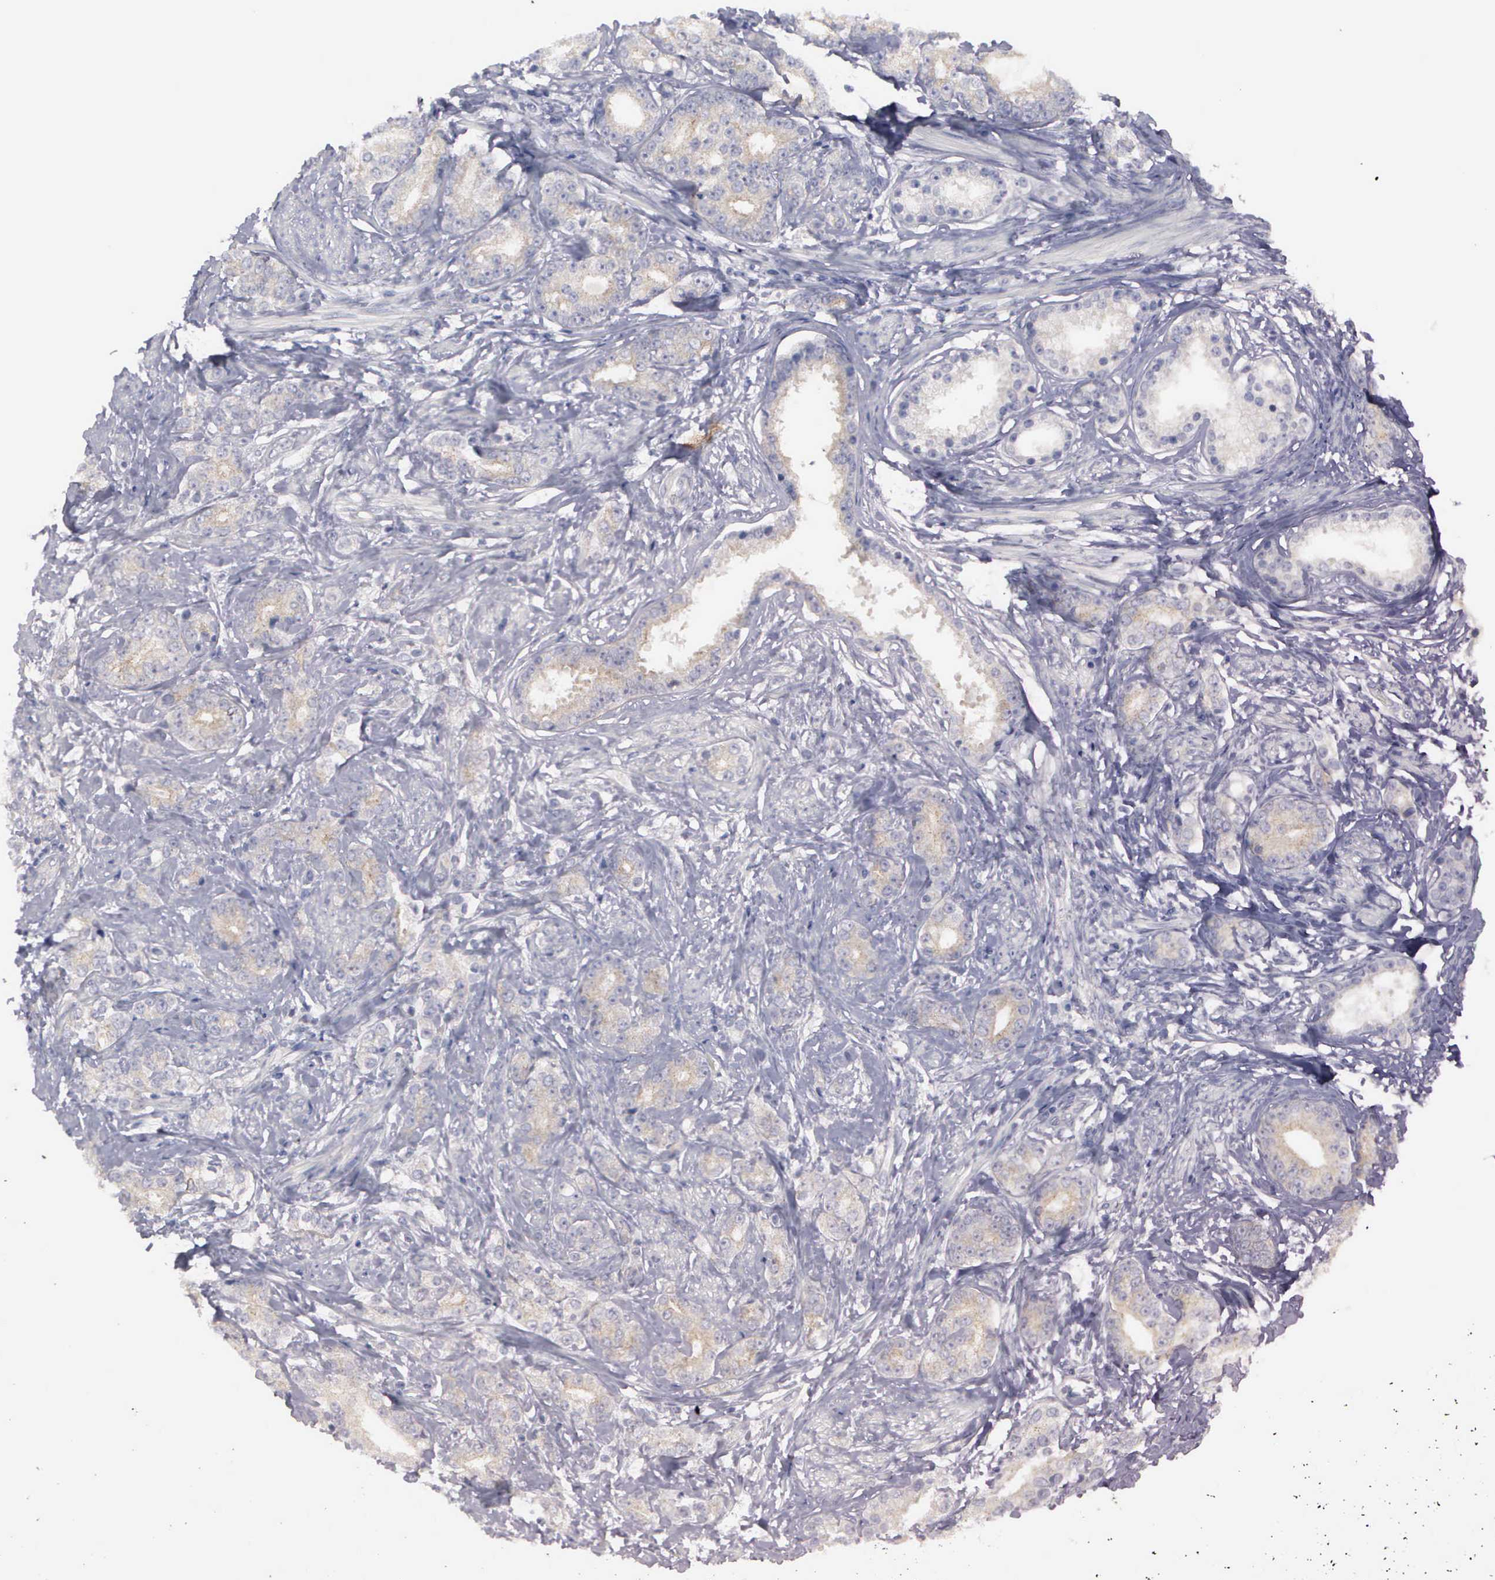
{"staining": {"intensity": "weak", "quantity": "25%-75%", "location": "cytoplasmic/membranous"}, "tissue": "prostate cancer", "cell_type": "Tumor cells", "image_type": "cancer", "snomed": [{"axis": "morphology", "description": "Adenocarcinoma, Medium grade"}, {"axis": "topography", "description": "Prostate"}], "caption": "An immunohistochemistry micrograph of neoplastic tissue is shown. Protein staining in brown shows weak cytoplasmic/membranous positivity in prostate cancer (medium-grade adenocarcinoma) within tumor cells.", "gene": "CEP170B", "patient": {"sex": "male", "age": 59}}